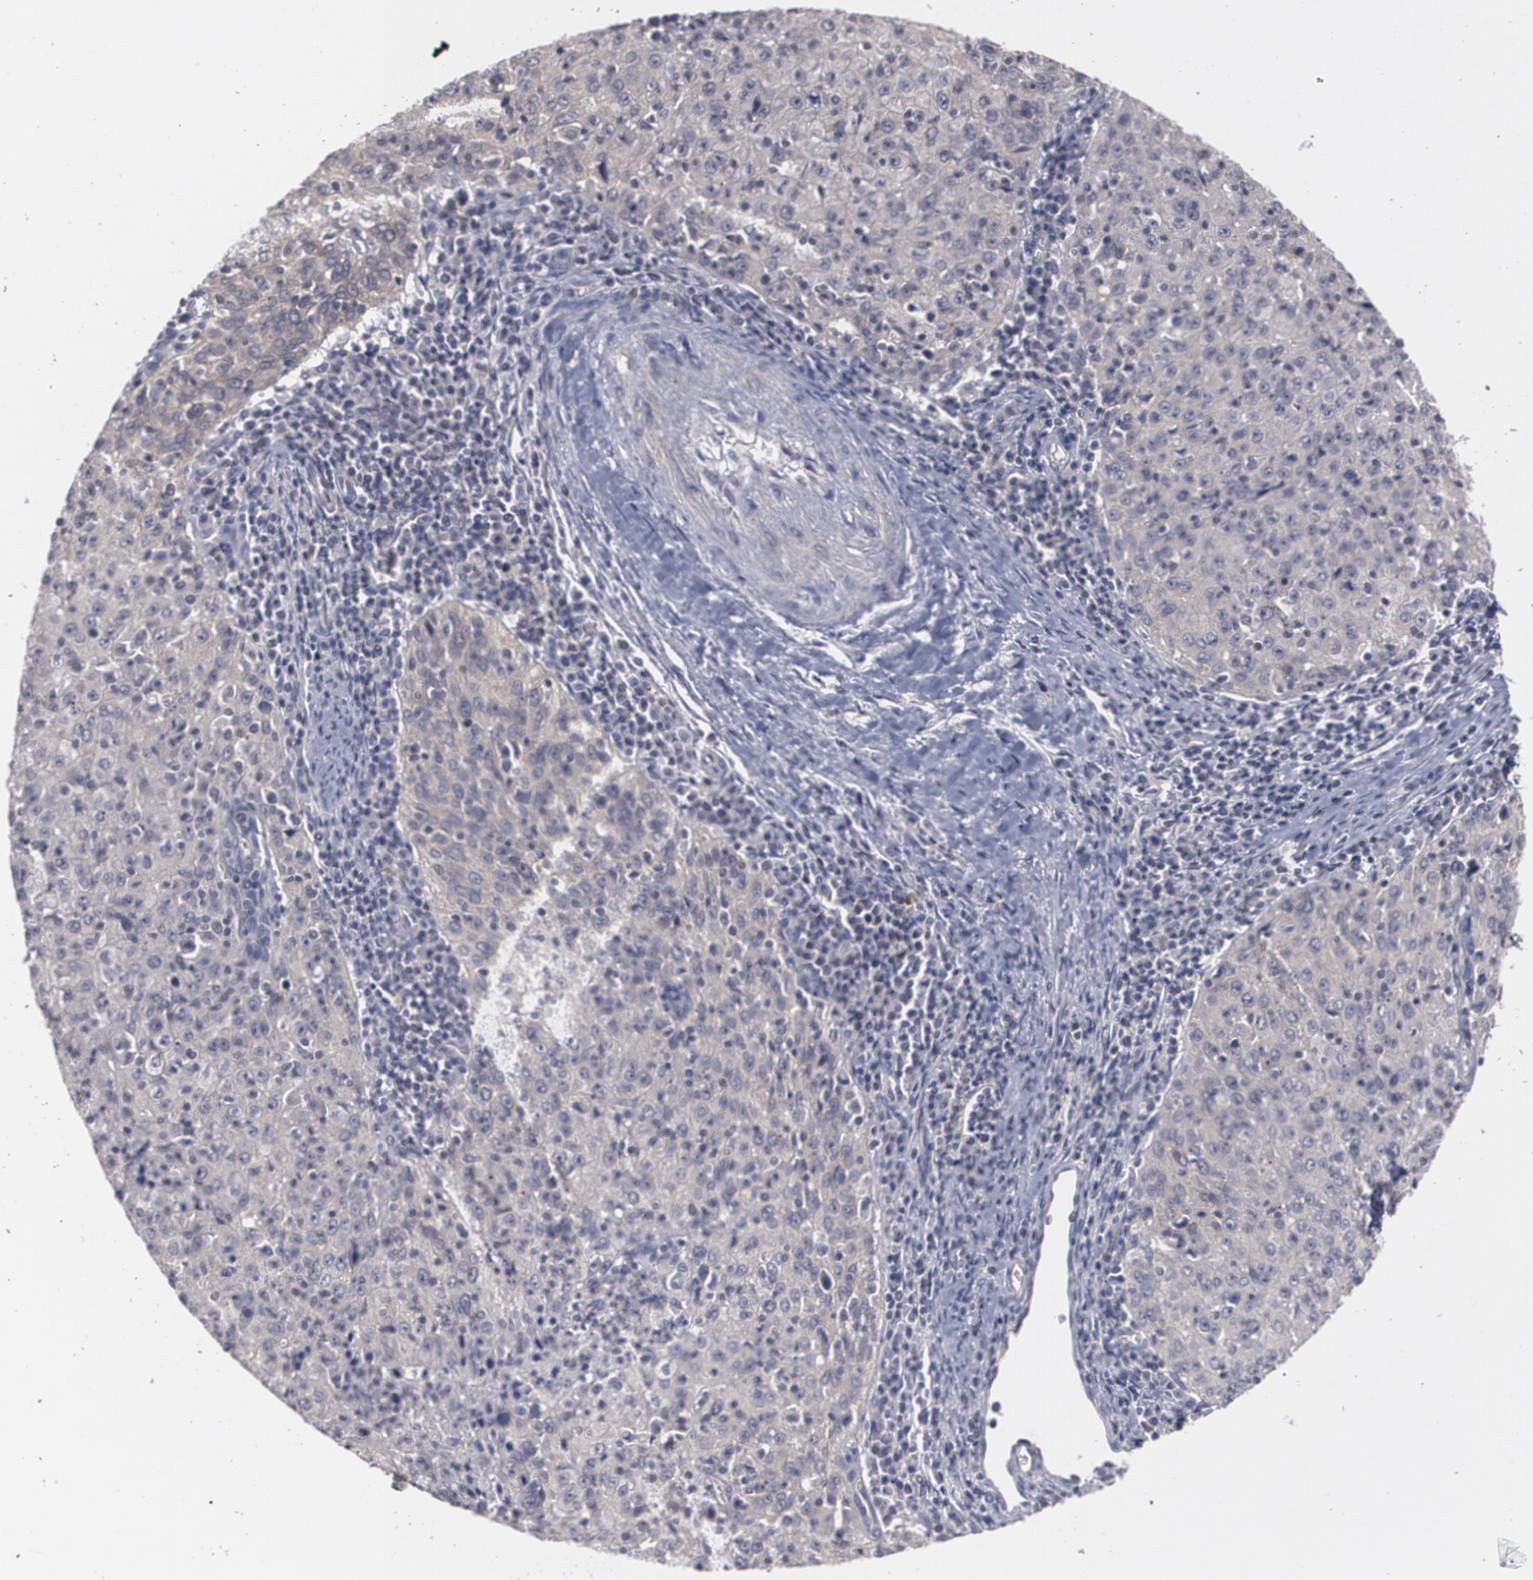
{"staining": {"intensity": "weak", "quantity": ">75%", "location": "cytoplasmic/membranous"}, "tissue": "cervical cancer", "cell_type": "Tumor cells", "image_type": "cancer", "snomed": [{"axis": "morphology", "description": "Squamous cell carcinoma, NOS"}, {"axis": "topography", "description": "Cervix"}], "caption": "A low amount of weak cytoplasmic/membranous positivity is present in approximately >75% of tumor cells in squamous cell carcinoma (cervical) tissue.", "gene": "ARF6", "patient": {"sex": "female", "age": 27}}